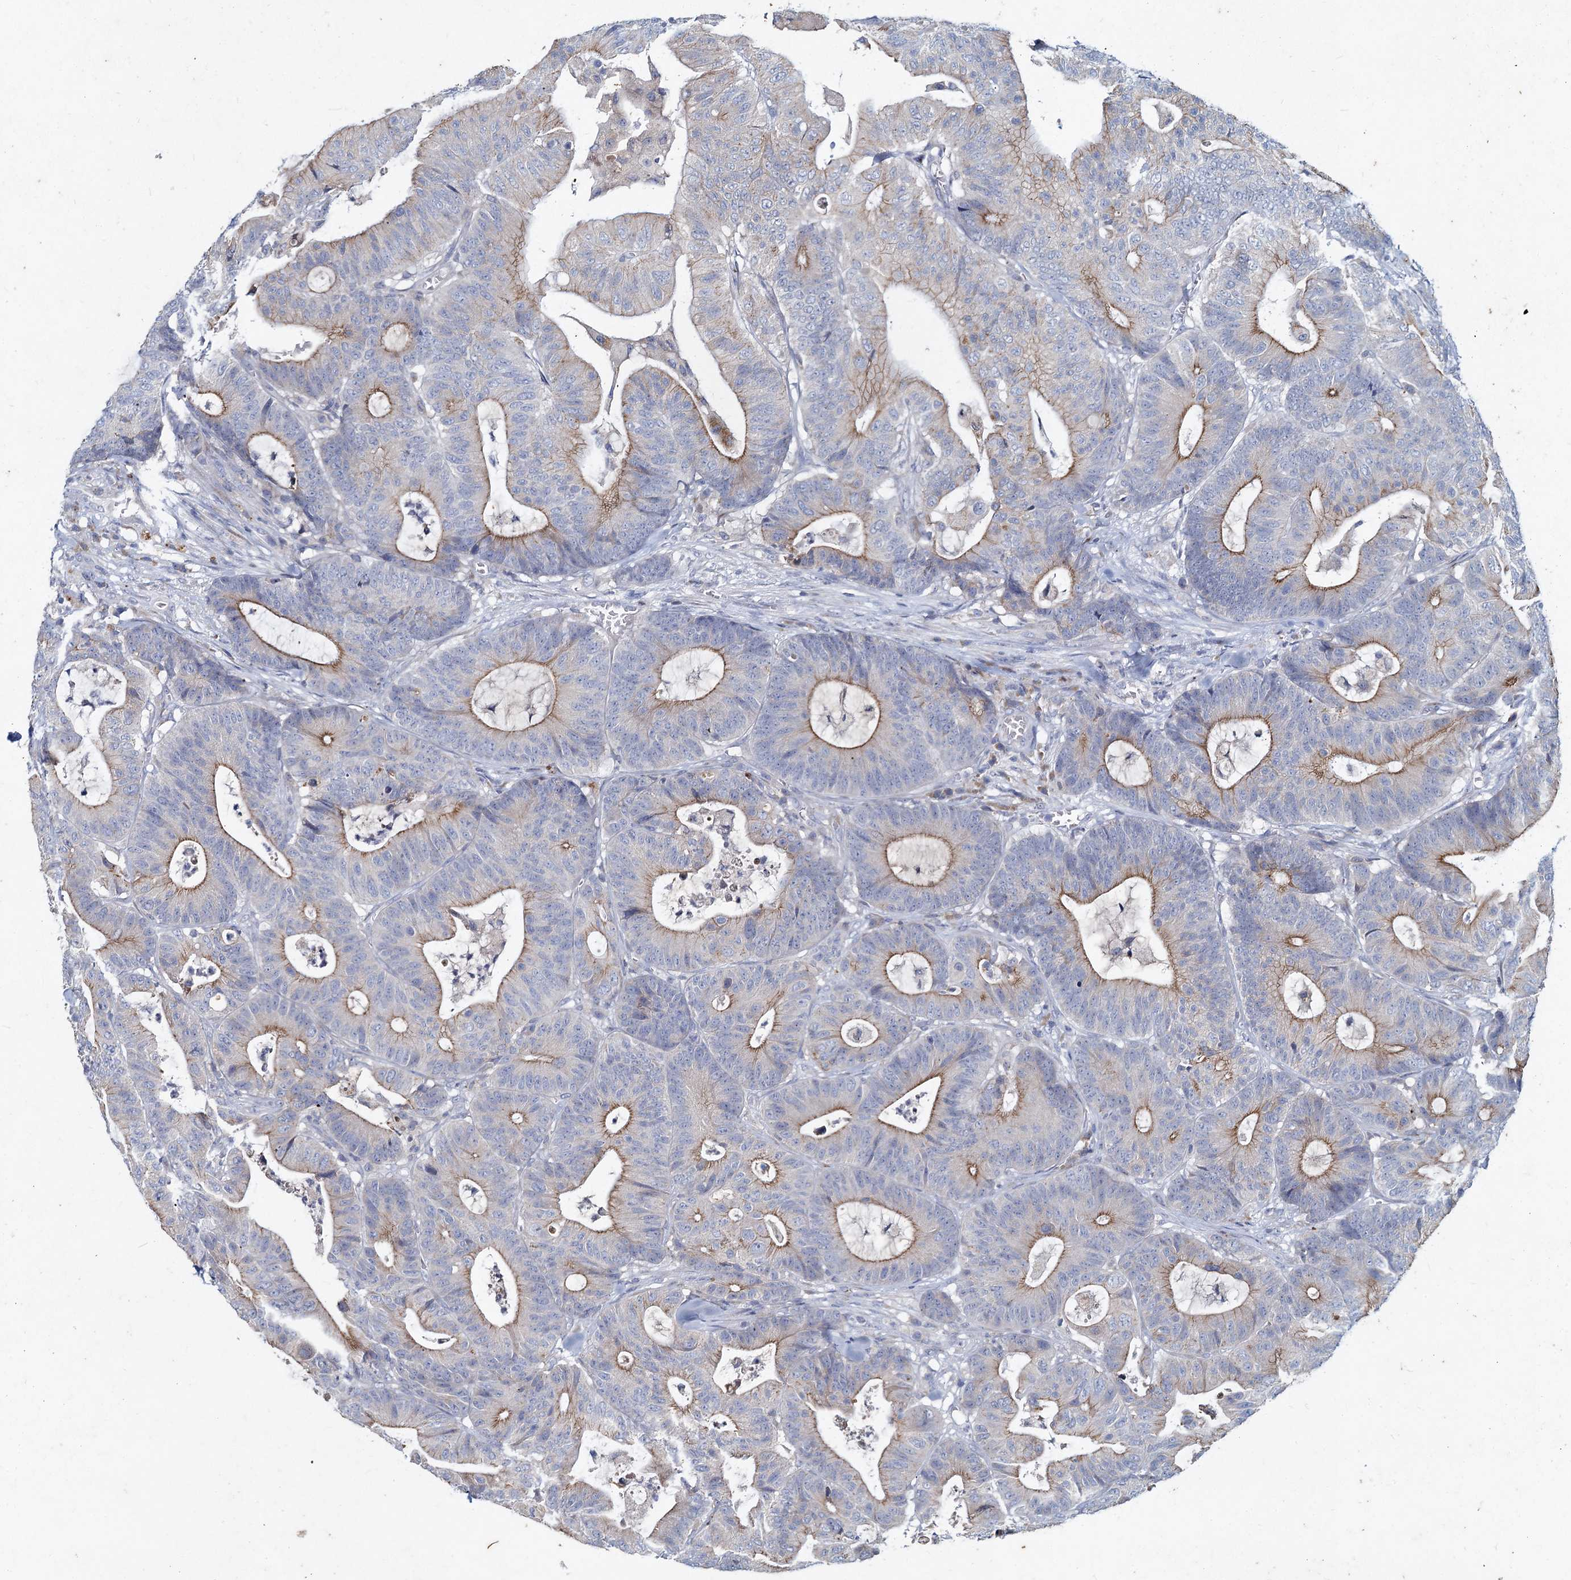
{"staining": {"intensity": "moderate", "quantity": "25%-75%", "location": "cytoplasmic/membranous"}, "tissue": "colorectal cancer", "cell_type": "Tumor cells", "image_type": "cancer", "snomed": [{"axis": "morphology", "description": "Adenocarcinoma, NOS"}, {"axis": "topography", "description": "Colon"}], "caption": "Colorectal cancer stained with a brown dye reveals moderate cytoplasmic/membranous positive staining in approximately 25%-75% of tumor cells.", "gene": "TMX2", "patient": {"sex": "female", "age": 84}}